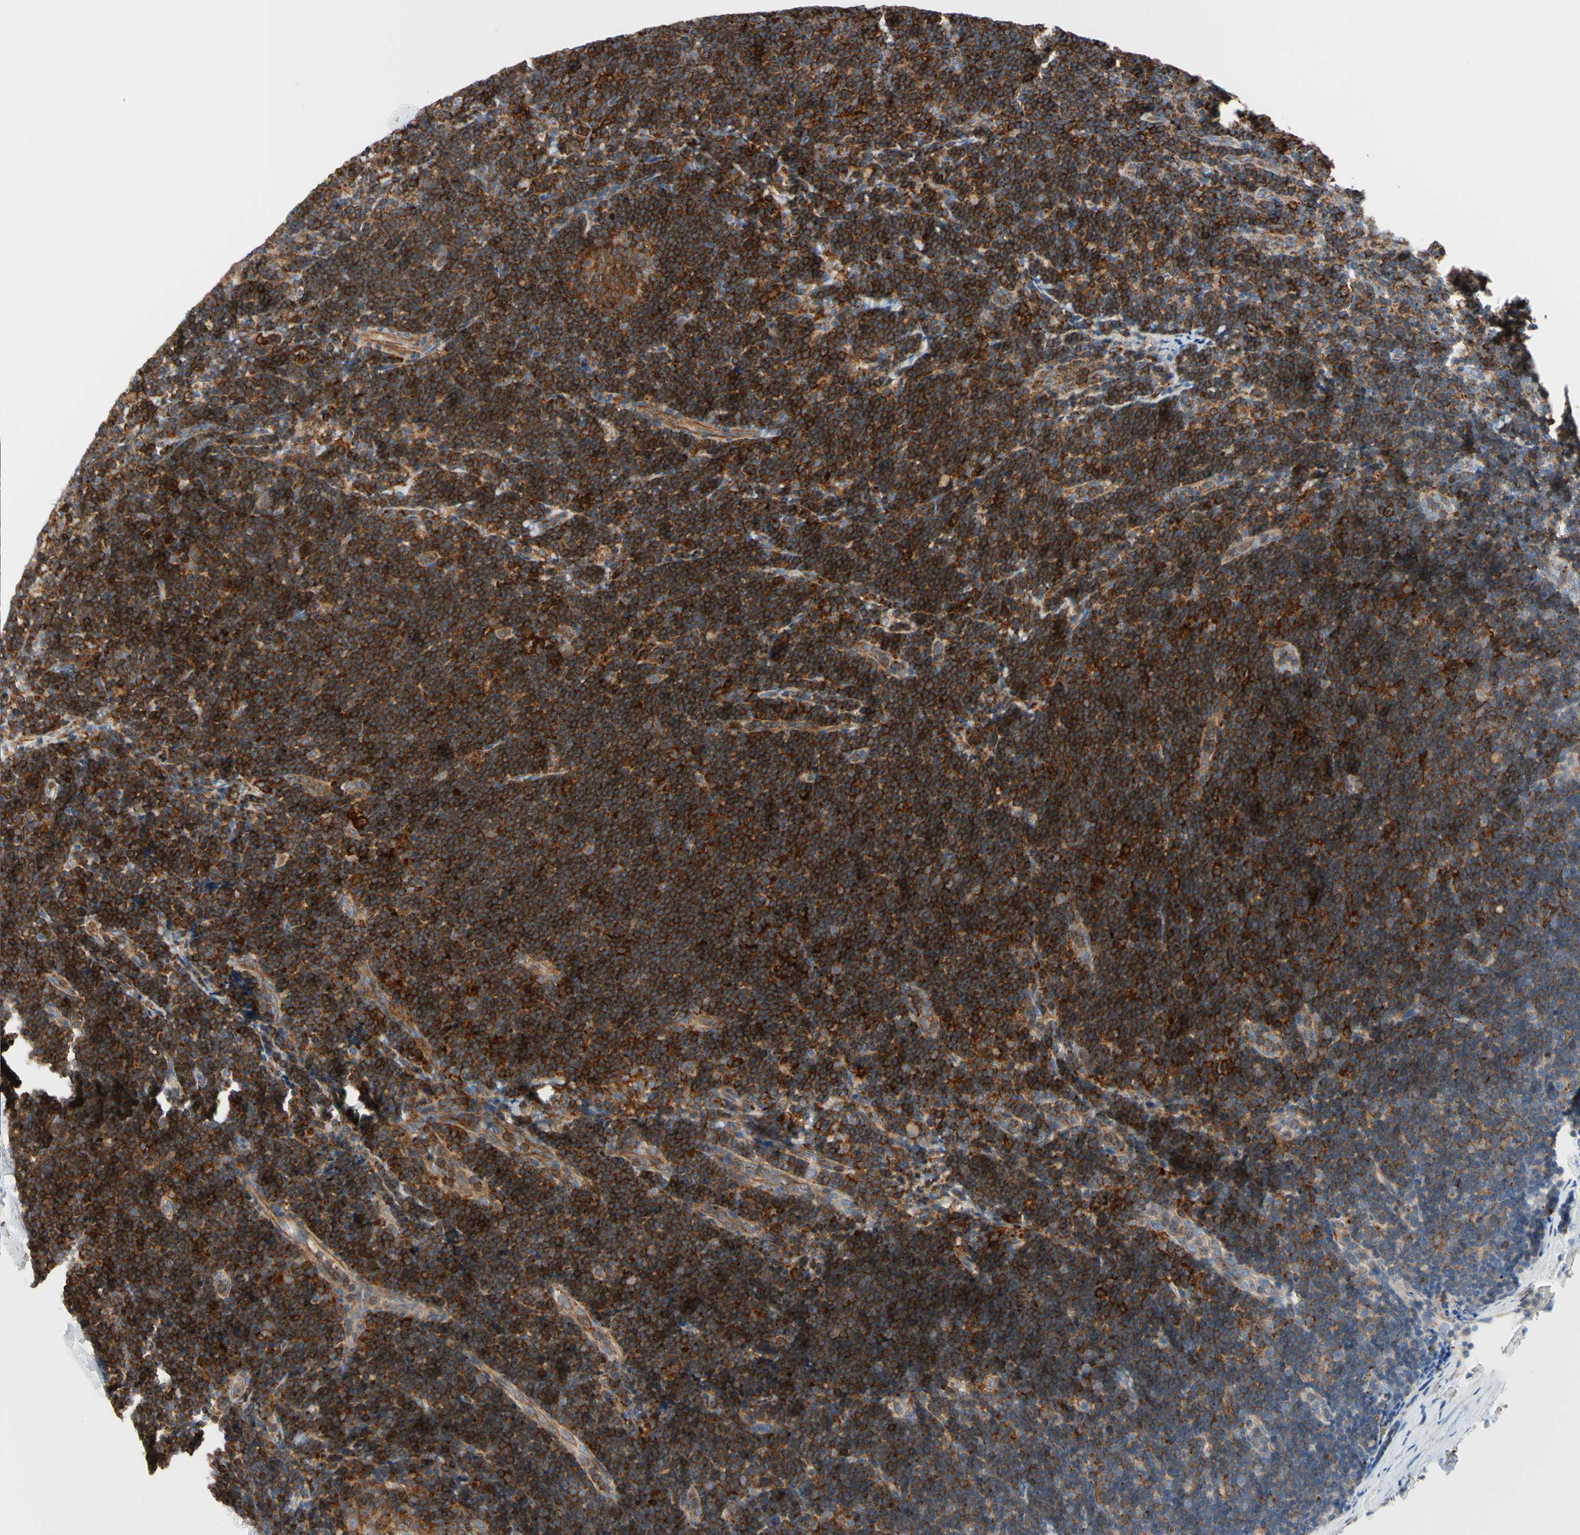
{"staining": {"intensity": "moderate", "quantity": ">75%", "location": "cytoplasmic/membranous"}, "tissue": "lymph node", "cell_type": "Germinal center cells", "image_type": "normal", "snomed": [{"axis": "morphology", "description": "Normal tissue, NOS"}, {"axis": "topography", "description": "Lymph node"}], "caption": "This histopathology image displays immunohistochemistry (IHC) staining of unremarkable human lymph node, with medium moderate cytoplasmic/membranous staining in about >75% of germinal center cells.", "gene": "SEMA4C", "patient": {"sex": "female", "age": 14}}